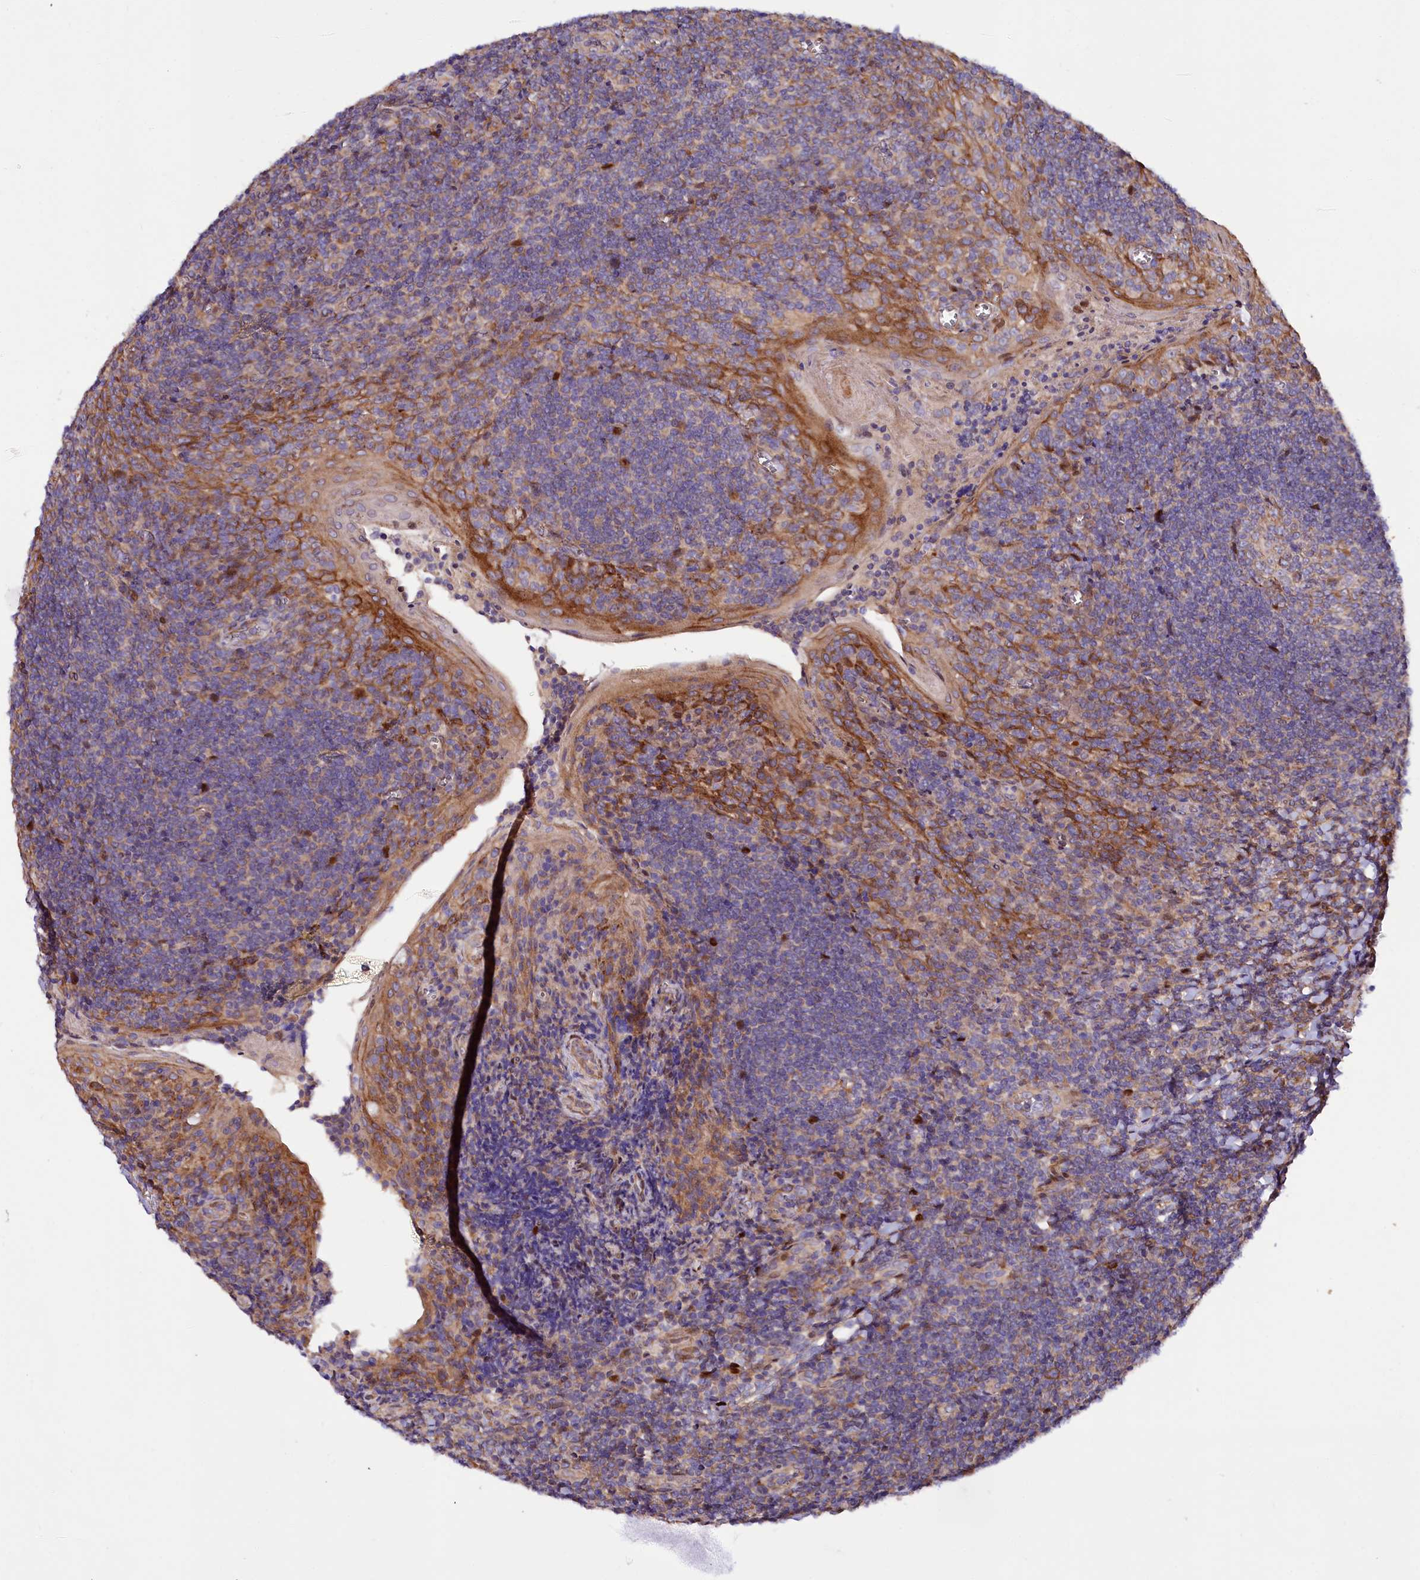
{"staining": {"intensity": "moderate", "quantity": "25%-75%", "location": "cytoplasmic/membranous"}, "tissue": "tonsil", "cell_type": "Germinal center cells", "image_type": "normal", "snomed": [{"axis": "morphology", "description": "Normal tissue, NOS"}, {"axis": "topography", "description": "Tonsil"}], "caption": "The immunohistochemical stain highlights moderate cytoplasmic/membranous expression in germinal center cells of unremarkable tonsil. The staining was performed using DAB, with brown indicating positive protein expression. Nuclei are stained blue with hematoxylin.", "gene": "PDZRN3", "patient": {"sex": "male", "age": 27}}